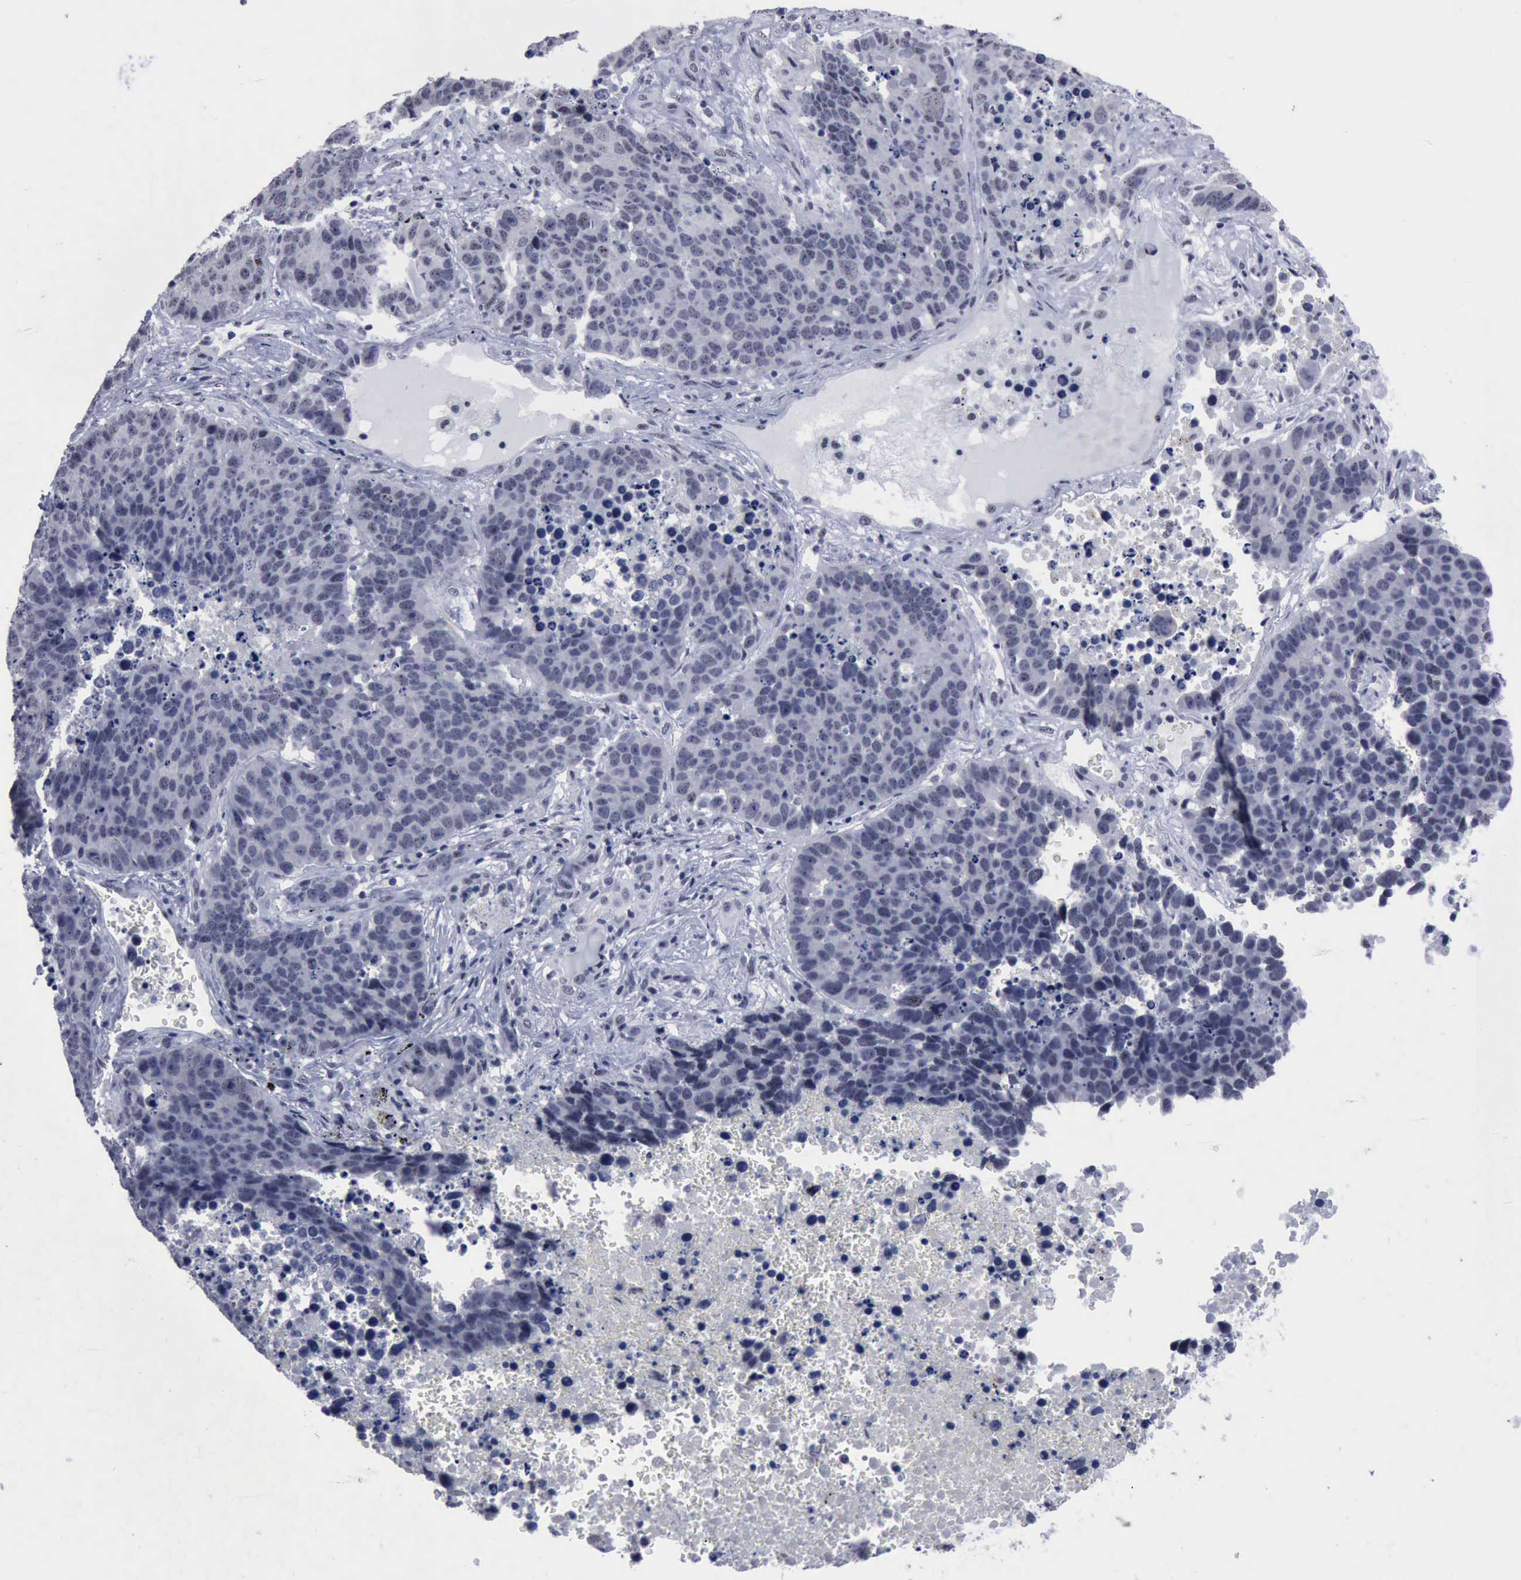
{"staining": {"intensity": "negative", "quantity": "none", "location": "none"}, "tissue": "lung cancer", "cell_type": "Tumor cells", "image_type": "cancer", "snomed": [{"axis": "morphology", "description": "Carcinoid, malignant, NOS"}, {"axis": "topography", "description": "Lung"}], "caption": "Immunohistochemical staining of human lung cancer (carcinoid (malignant)) displays no significant expression in tumor cells.", "gene": "BRD1", "patient": {"sex": "male", "age": 60}}